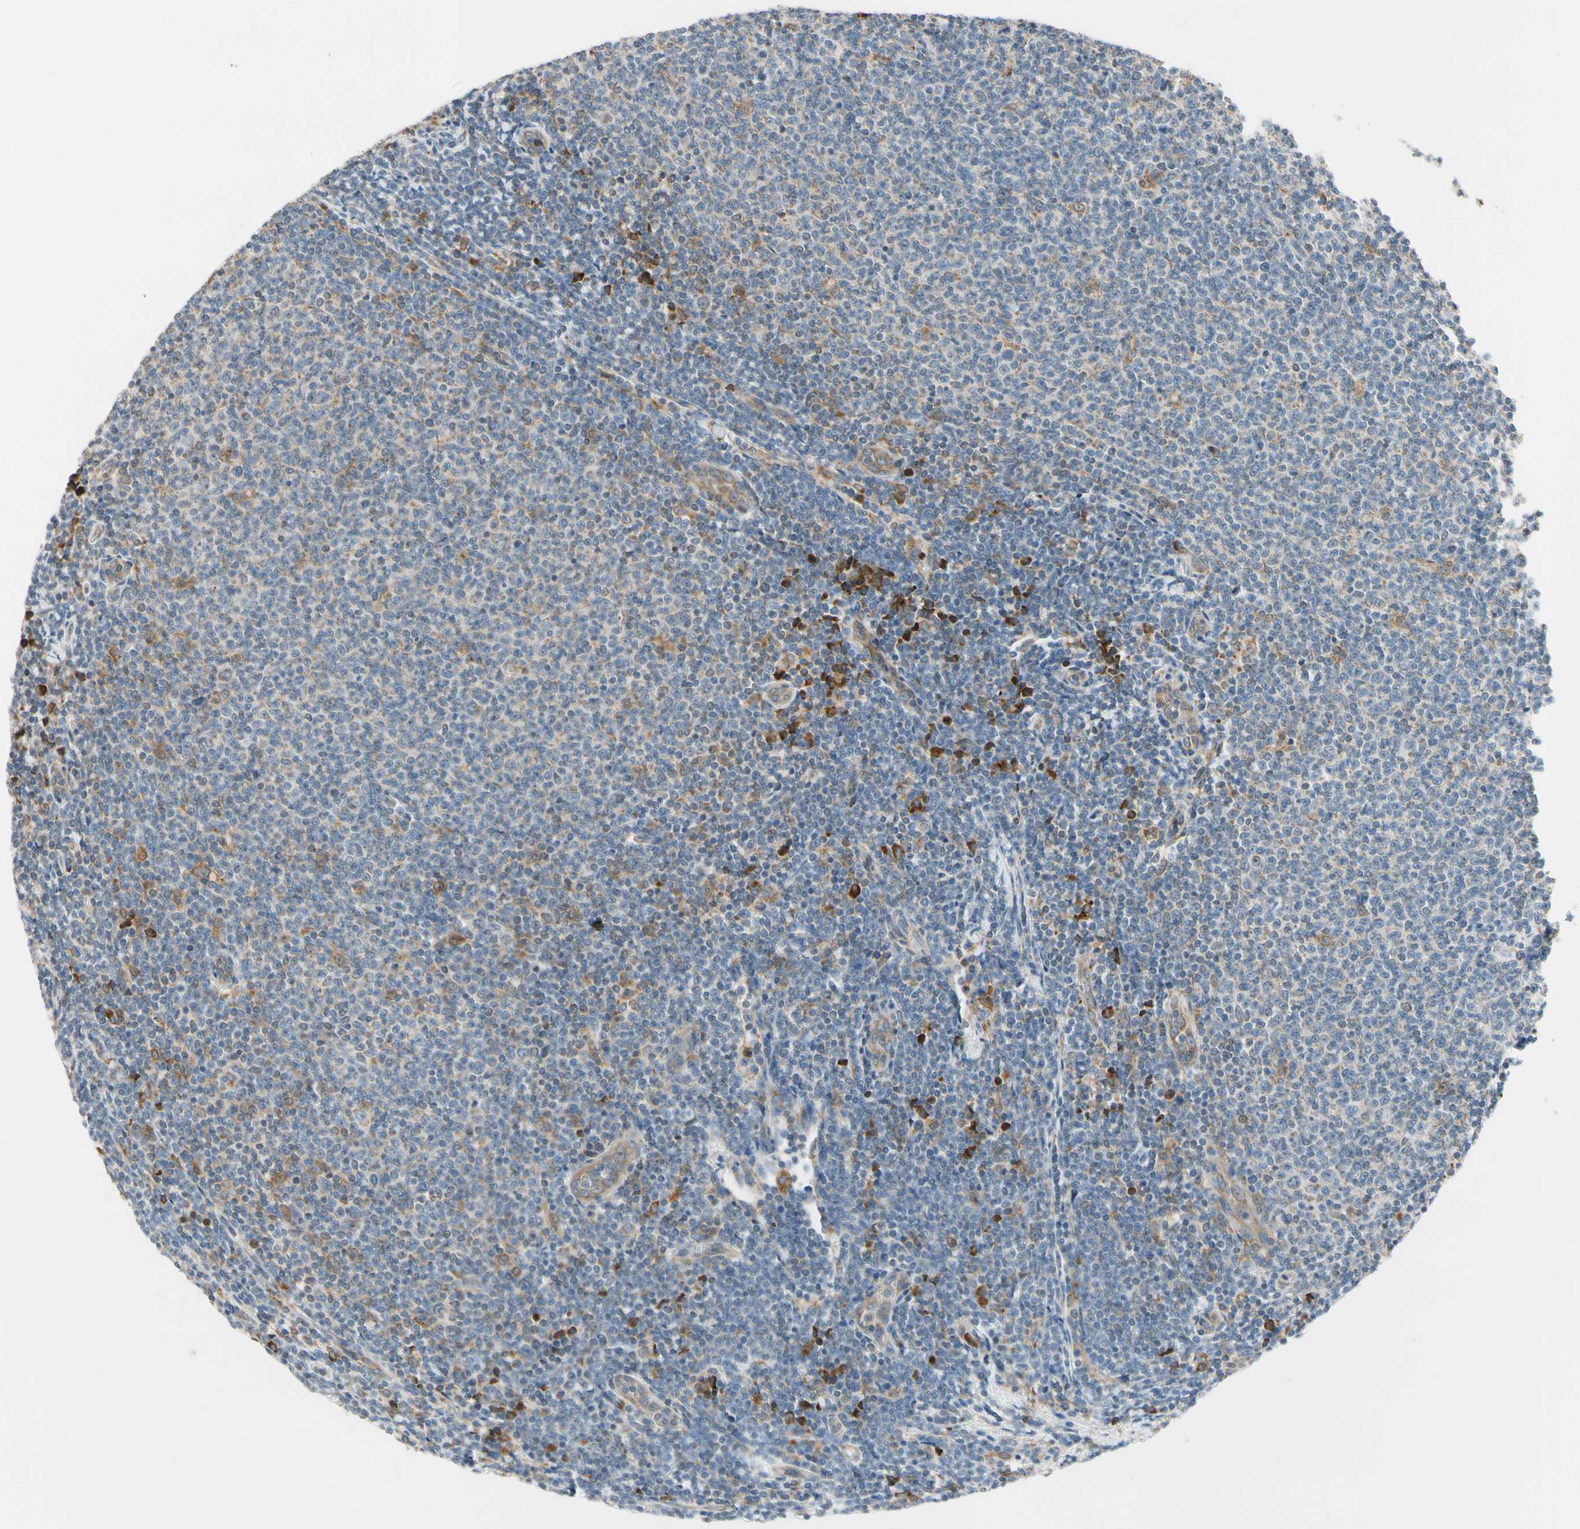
{"staining": {"intensity": "weak", "quantity": "<25%", "location": "cytoplasmic/membranous"}, "tissue": "lymphoma", "cell_type": "Tumor cells", "image_type": "cancer", "snomed": [{"axis": "morphology", "description": "Malignant lymphoma, non-Hodgkin's type, Low grade"}, {"axis": "topography", "description": "Lymph node"}], "caption": "Immunohistochemical staining of low-grade malignant lymphoma, non-Hodgkin's type exhibits no significant positivity in tumor cells. (DAB (3,3'-diaminobenzidine) immunohistochemistry (IHC), high magnification).", "gene": "RPN2", "patient": {"sex": "male", "age": 66}}